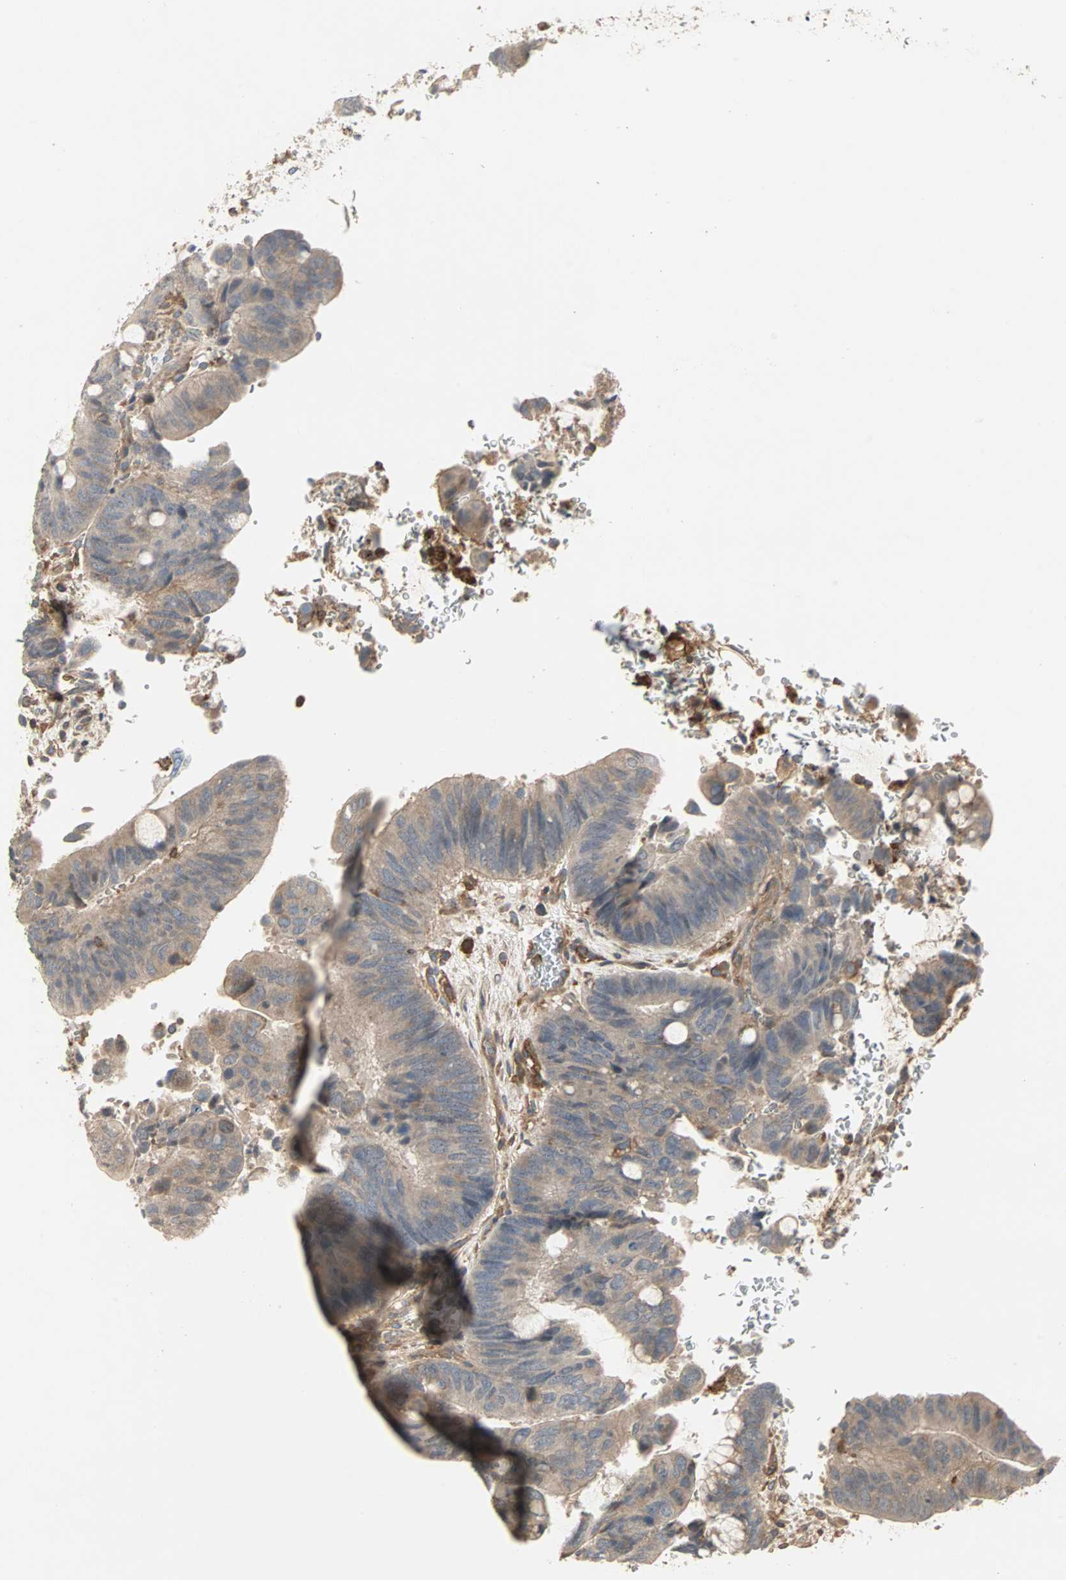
{"staining": {"intensity": "weak", "quantity": ">75%", "location": "cytoplasmic/membranous"}, "tissue": "colorectal cancer", "cell_type": "Tumor cells", "image_type": "cancer", "snomed": [{"axis": "morphology", "description": "Normal tissue, NOS"}, {"axis": "morphology", "description": "Adenocarcinoma, NOS"}, {"axis": "topography", "description": "Rectum"}, {"axis": "topography", "description": "Peripheral nerve tissue"}], "caption": "Colorectal cancer stained with a protein marker demonstrates weak staining in tumor cells.", "gene": "GNAI2", "patient": {"sex": "male", "age": 92}}